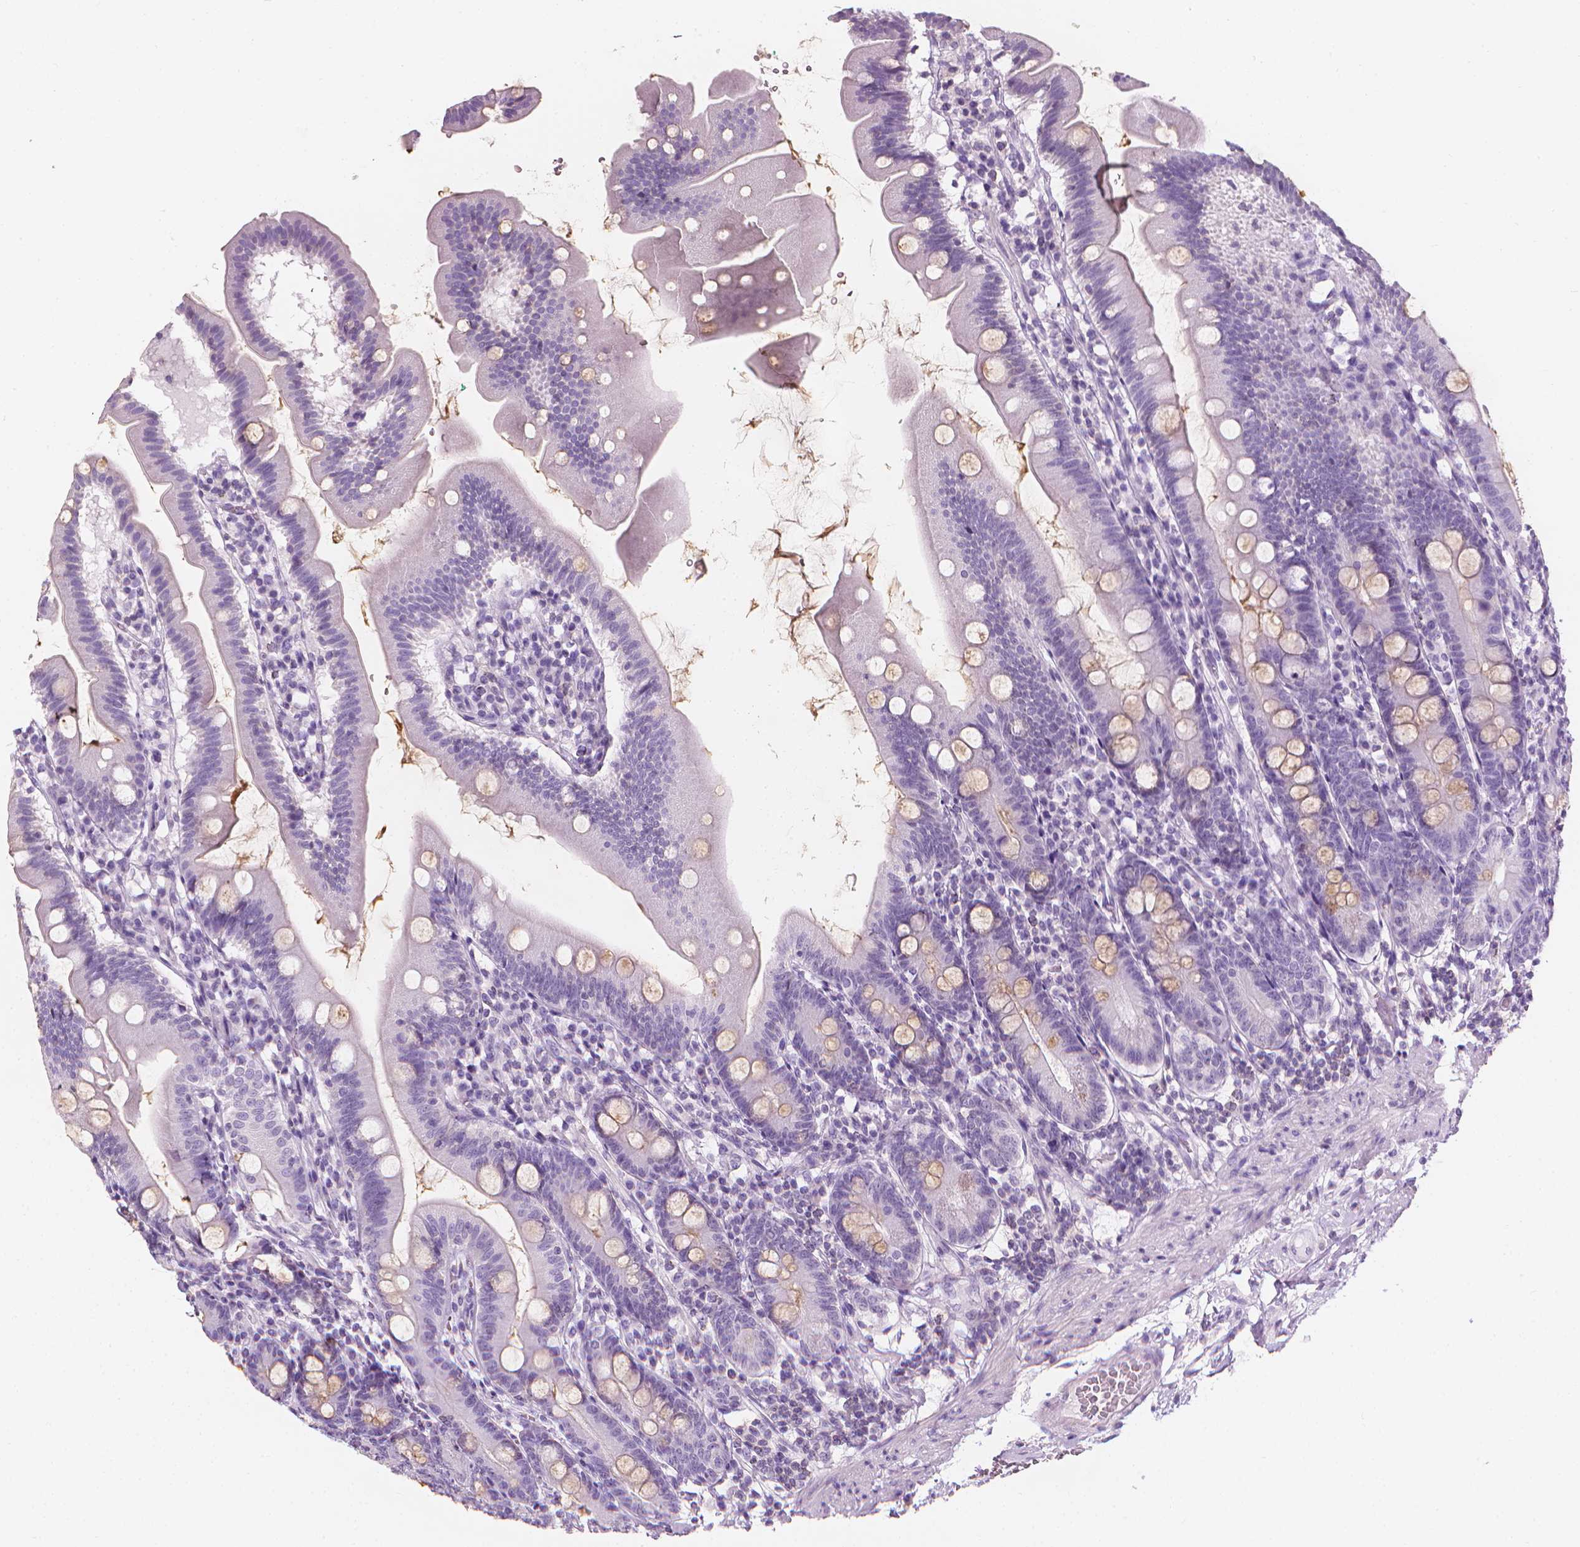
{"staining": {"intensity": "moderate", "quantity": "<25%", "location": "cytoplasmic/membranous"}, "tissue": "duodenum", "cell_type": "Glandular cells", "image_type": "normal", "snomed": [{"axis": "morphology", "description": "Normal tissue, NOS"}, {"axis": "topography", "description": "Duodenum"}], "caption": "About <25% of glandular cells in normal duodenum demonstrate moderate cytoplasmic/membranous protein expression as visualized by brown immunohistochemical staining.", "gene": "DCAF8L1", "patient": {"sex": "female", "age": 67}}